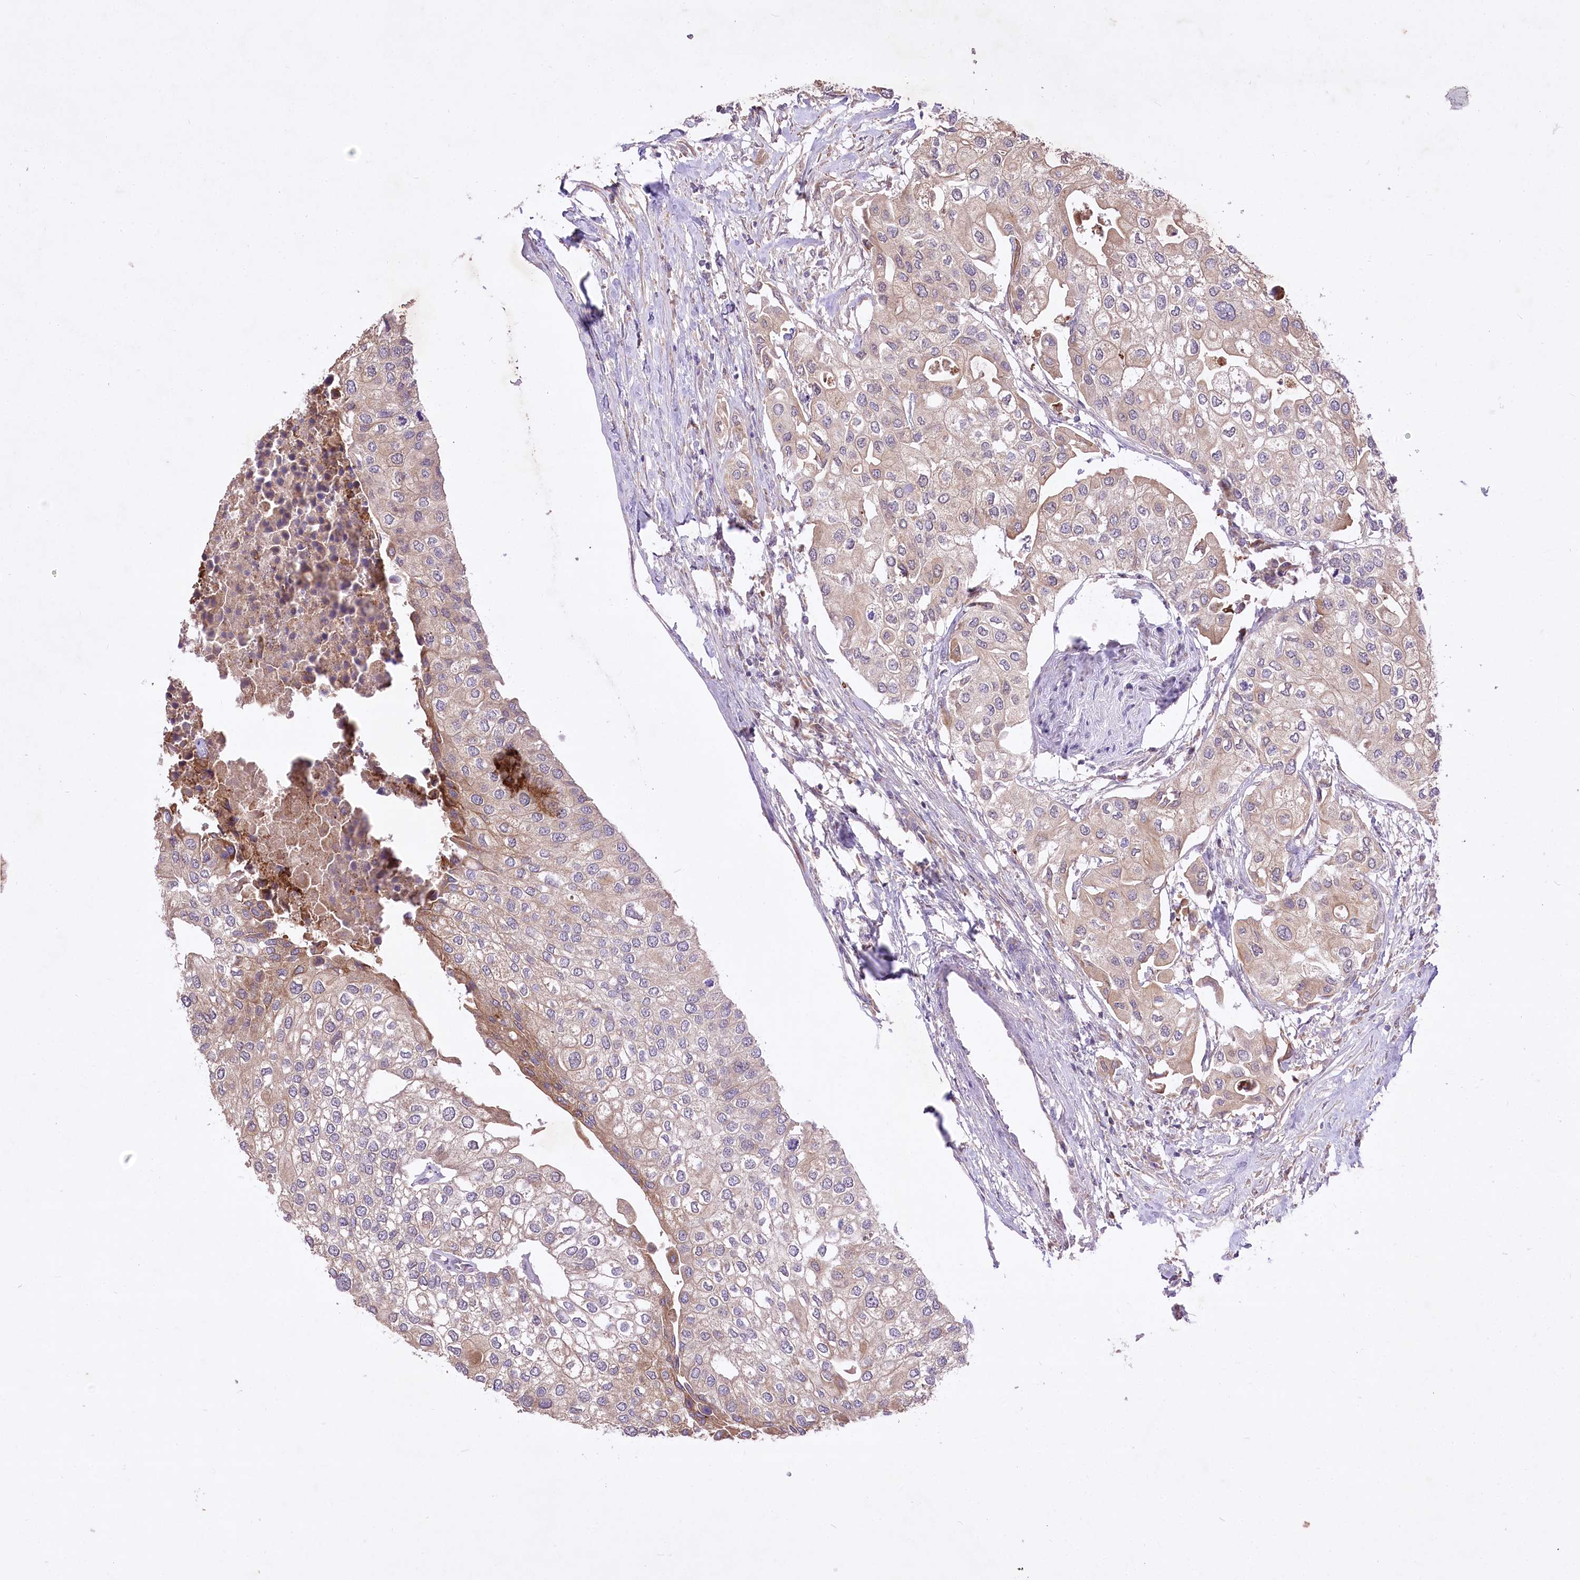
{"staining": {"intensity": "weak", "quantity": "25%-75%", "location": "cytoplasmic/membranous"}, "tissue": "urothelial cancer", "cell_type": "Tumor cells", "image_type": "cancer", "snomed": [{"axis": "morphology", "description": "Urothelial carcinoma, High grade"}, {"axis": "topography", "description": "Urinary bladder"}], "caption": "IHC histopathology image of urothelial carcinoma (high-grade) stained for a protein (brown), which exhibits low levels of weak cytoplasmic/membranous expression in approximately 25%-75% of tumor cells.", "gene": "HELT", "patient": {"sex": "male", "age": 64}}